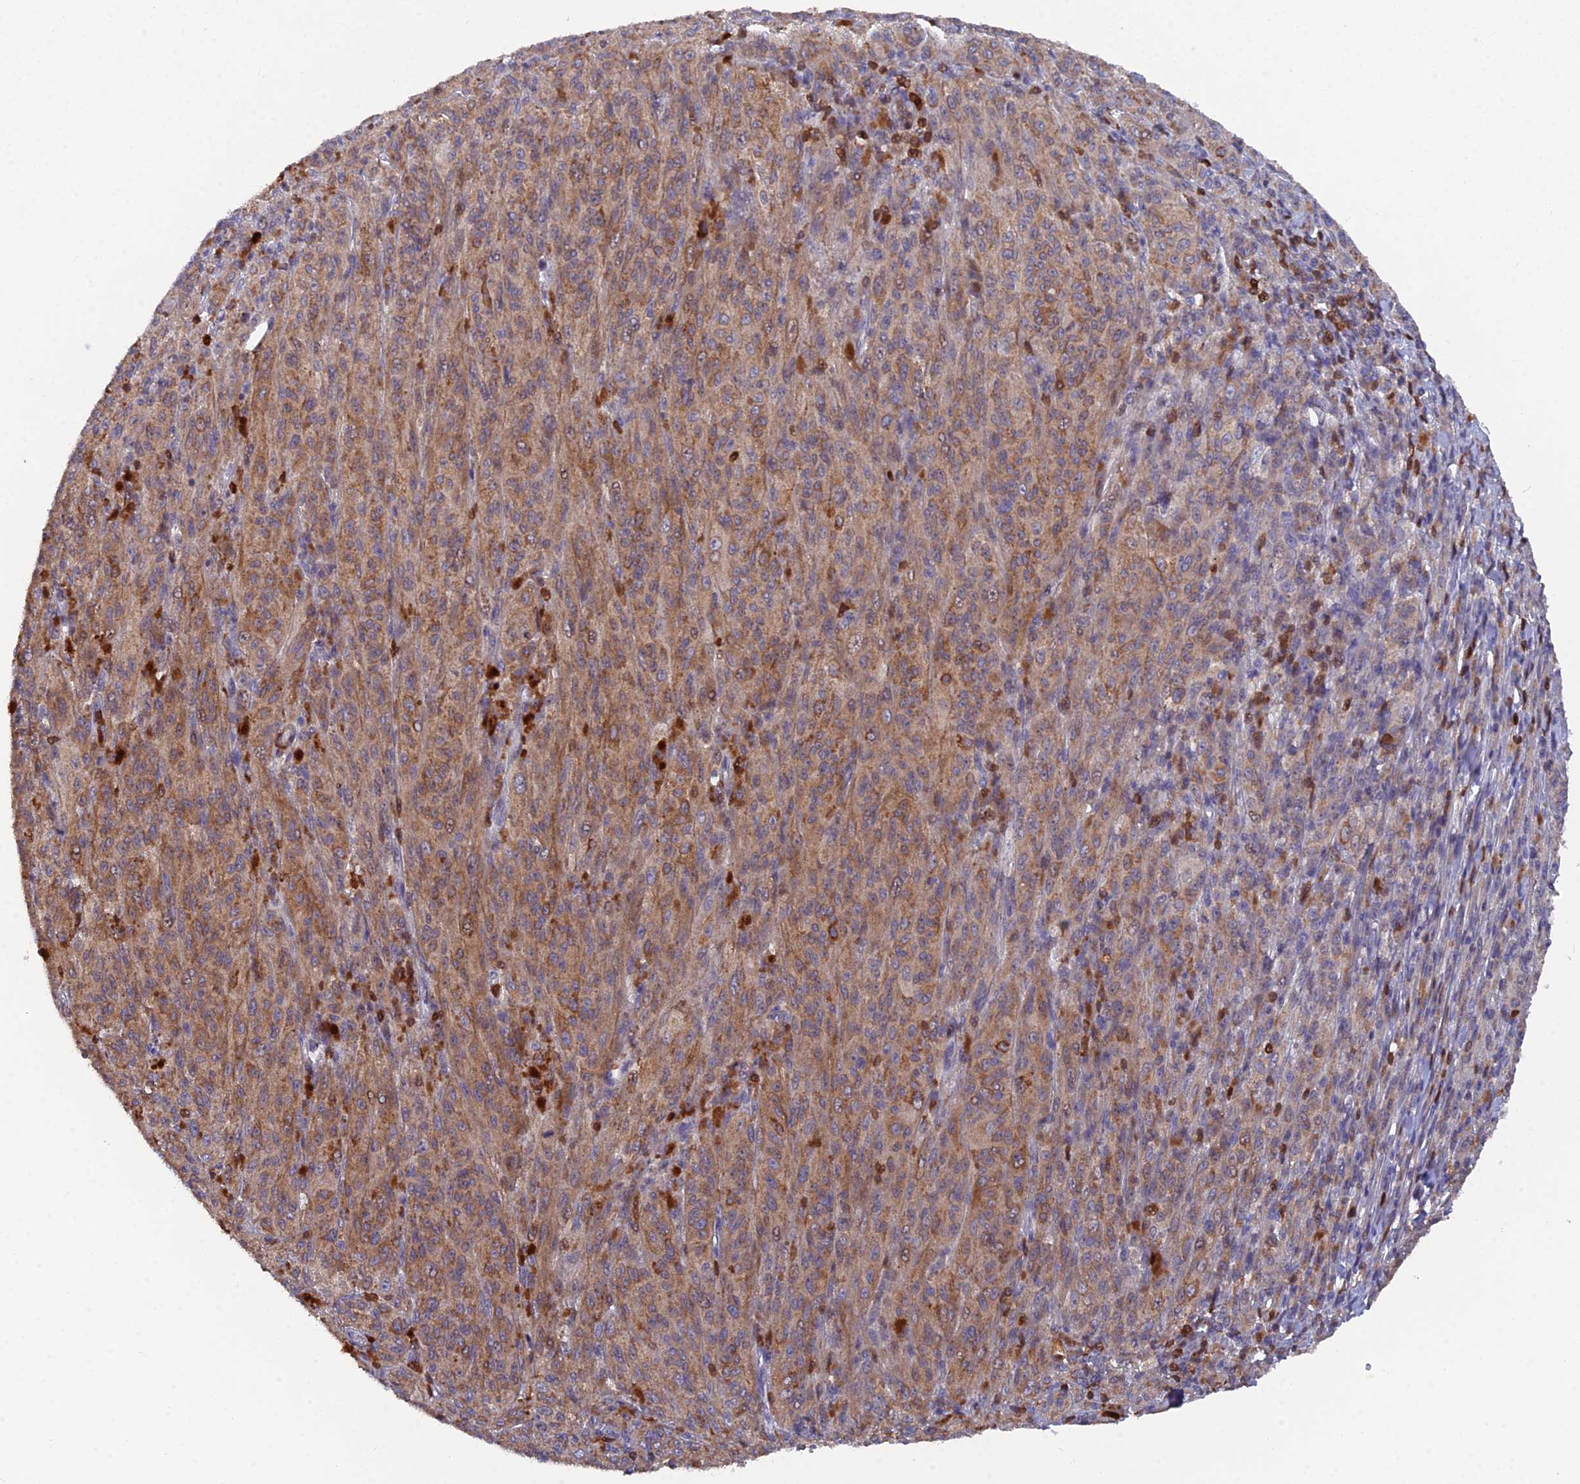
{"staining": {"intensity": "moderate", "quantity": ">75%", "location": "cytoplasmic/membranous"}, "tissue": "melanoma", "cell_type": "Tumor cells", "image_type": "cancer", "snomed": [{"axis": "morphology", "description": "Malignant melanoma, NOS"}, {"axis": "topography", "description": "Skin"}], "caption": "Immunohistochemistry (IHC) histopathology image of neoplastic tissue: human melanoma stained using immunohistochemistry exhibits medium levels of moderate protein expression localized specifically in the cytoplasmic/membranous of tumor cells, appearing as a cytoplasmic/membranous brown color.", "gene": "GALK2", "patient": {"sex": "female", "age": 52}}